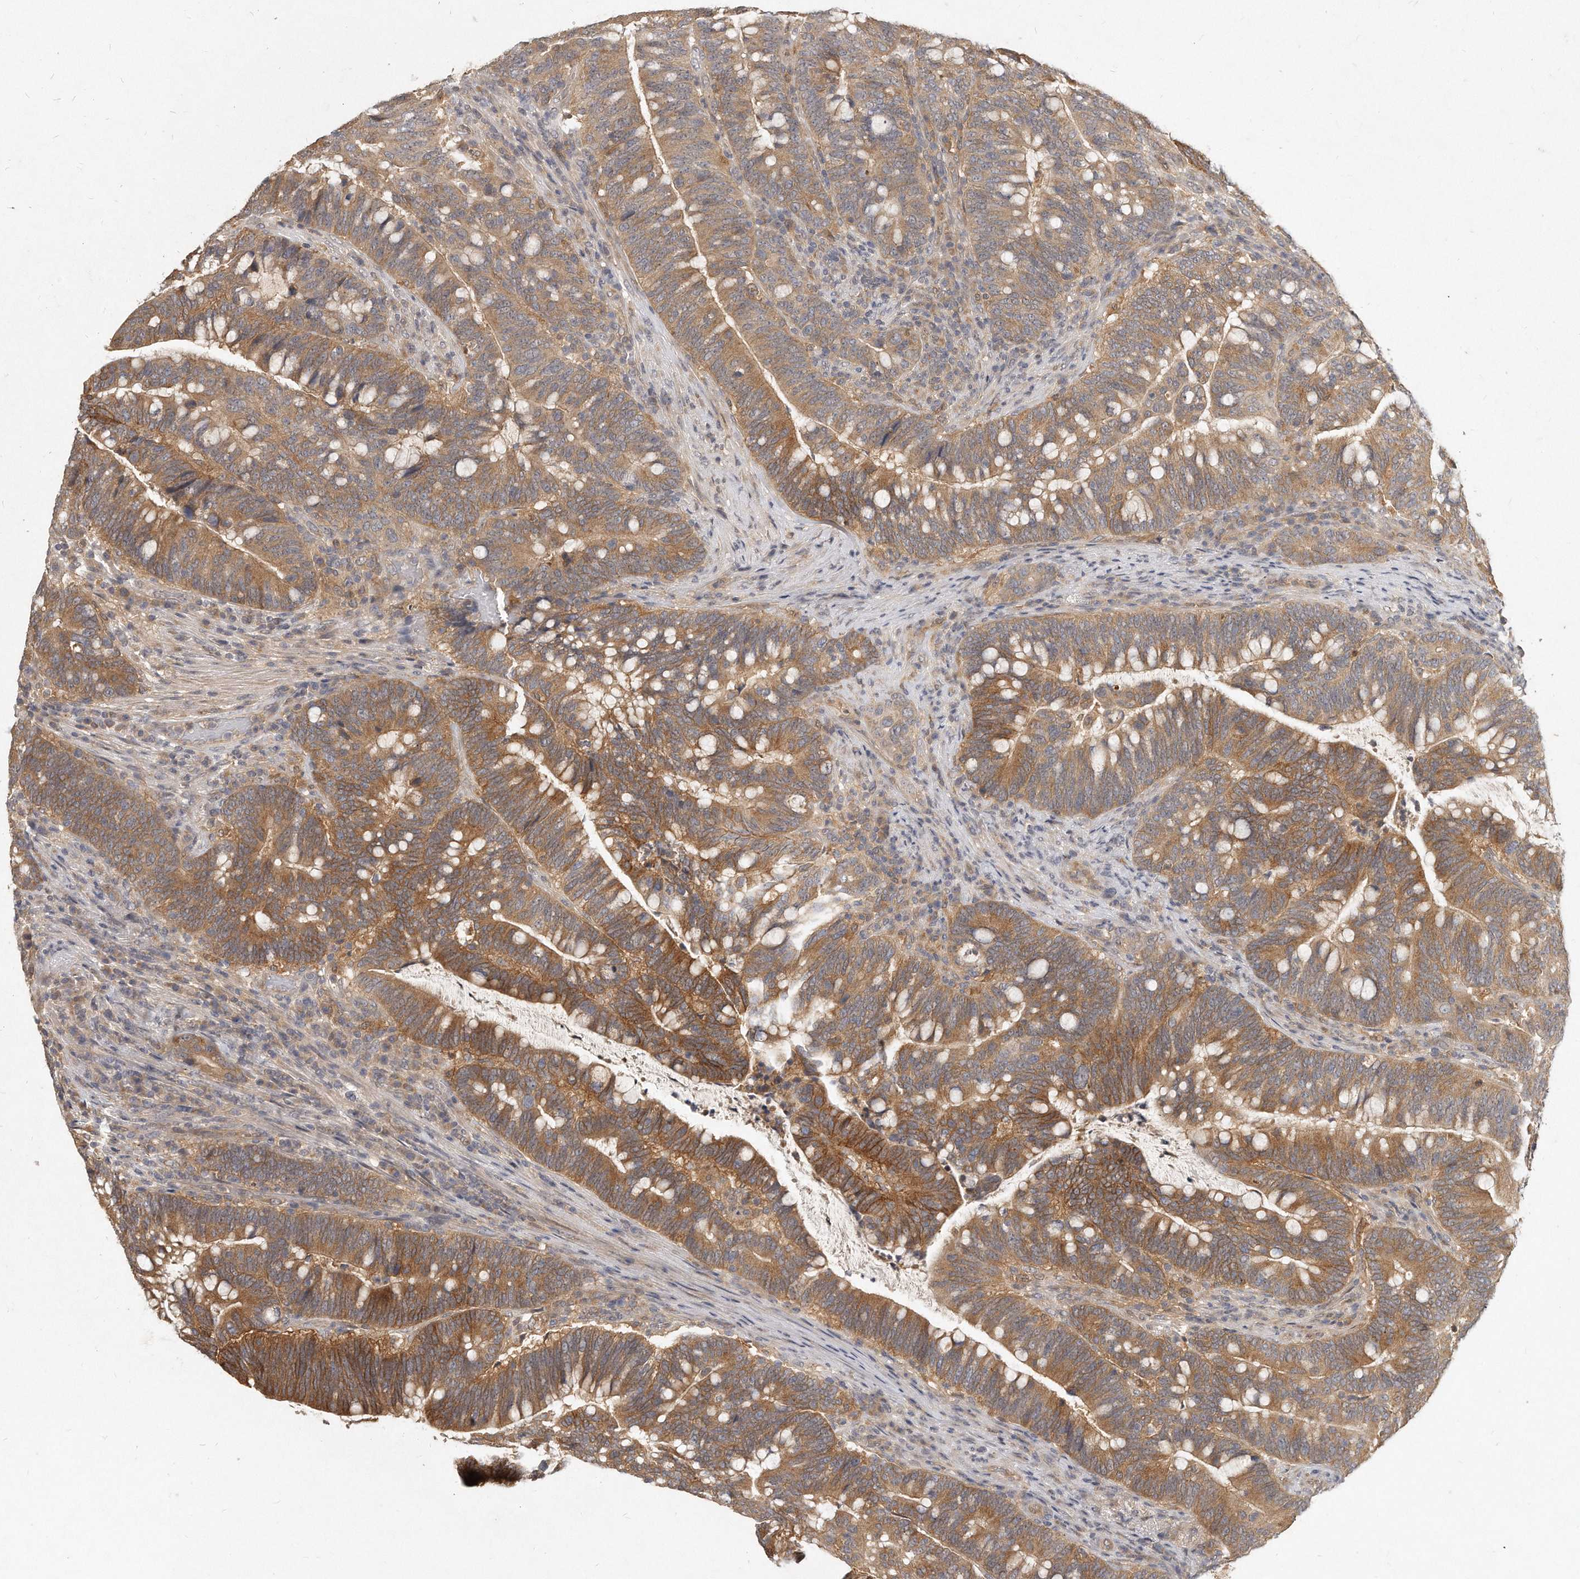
{"staining": {"intensity": "moderate", "quantity": ">75%", "location": "cytoplasmic/membranous"}, "tissue": "colorectal cancer", "cell_type": "Tumor cells", "image_type": "cancer", "snomed": [{"axis": "morphology", "description": "Adenocarcinoma, NOS"}, {"axis": "topography", "description": "Colon"}], "caption": "High-magnification brightfield microscopy of colorectal adenocarcinoma stained with DAB (brown) and counterstained with hematoxylin (blue). tumor cells exhibit moderate cytoplasmic/membranous expression is seen in approximately>75% of cells.", "gene": "LGALS8", "patient": {"sex": "female", "age": 66}}